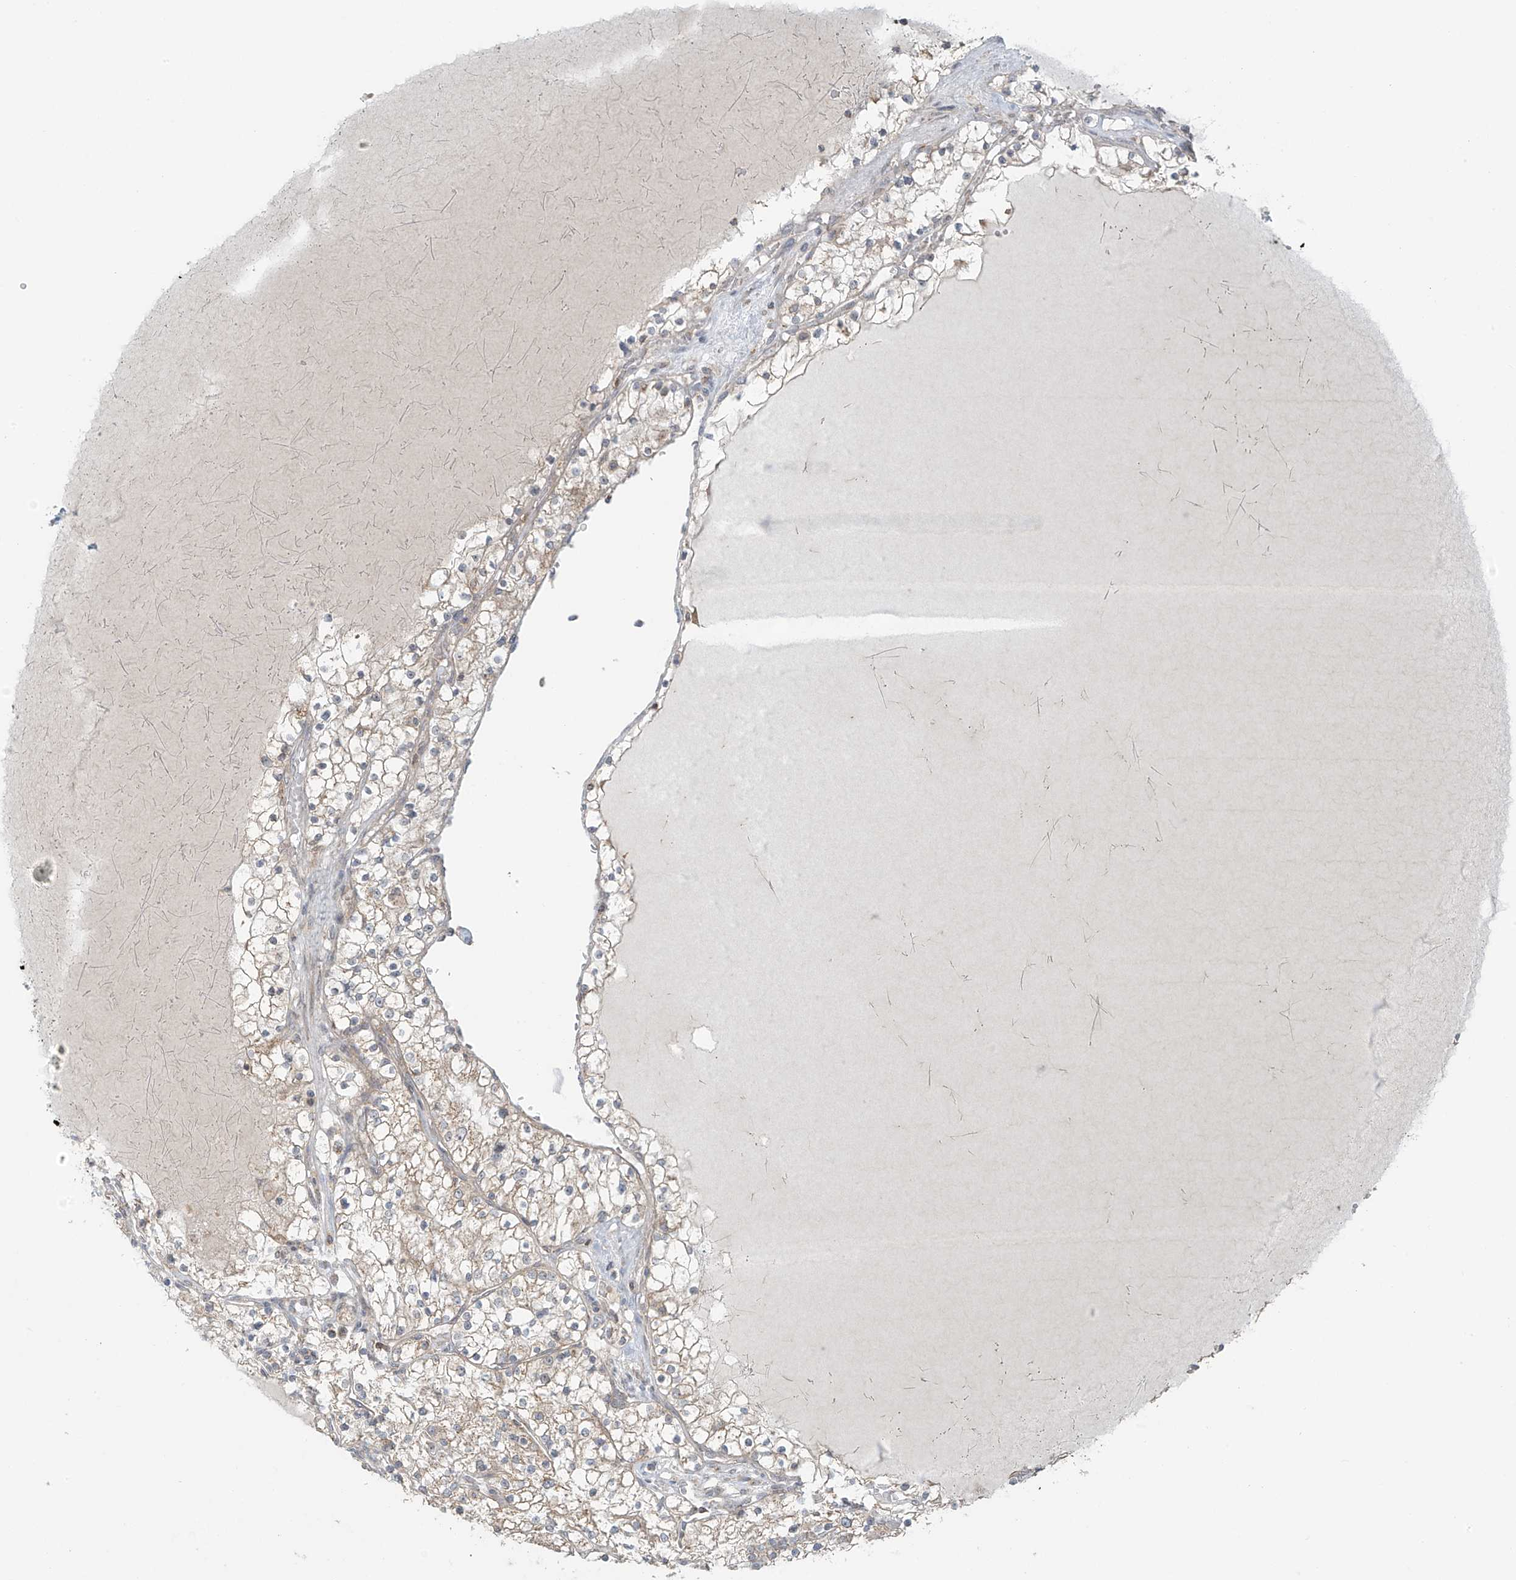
{"staining": {"intensity": "negative", "quantity": "none", "location": "none"}, "tissue": "renal cancer", "cell_type": "Tumor cells", "image_type": "cancer", "snomed": [{"axis": "morphology", "description": "Normal tissue, NOS"}, {"axis": "morphology", "description": "Adenocarcinoma, NOS"}, {"axis": "topography", "description": "Kidney"}], "caption": "IHC photomicrograph of neoplastic tissue: human renal adenocarcinoma stained with DAB exhibits no significant protein positivity in tumor cells.", "gene": "HDDC2", "patient": {"sex": "male", "age": 68}}